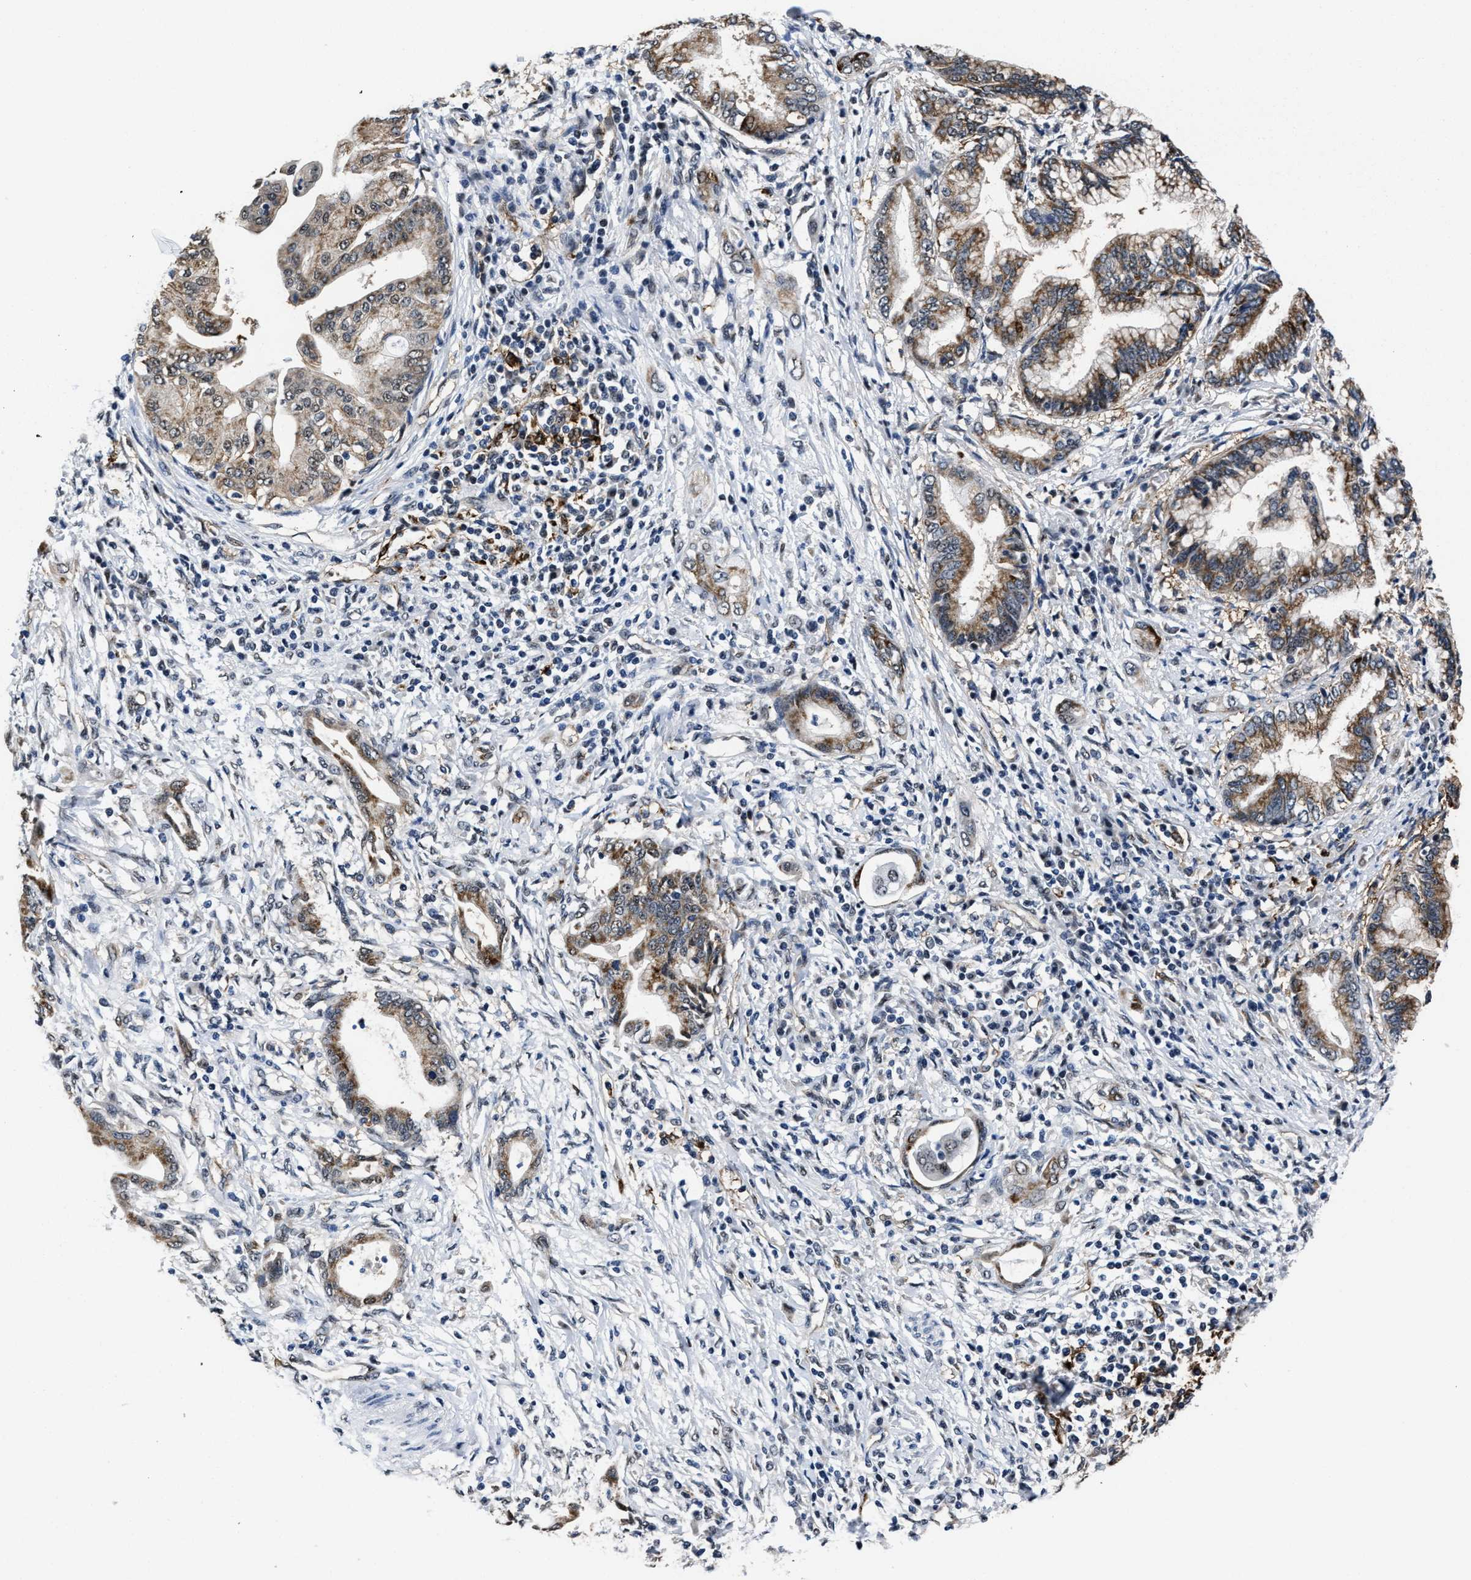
{"staining": {"intensity": "moderate", "quantity": ">75%", "location": "cytoplasmic/membranous"}, "tissue": "pancreatic cancer", "cell_type": "Tumor cells", "image_type": "cancer", "snomed": [{"axis": "morphology", "description": "Adenocarcinoma, NOS"}, {"axis": "topography", "description": "Pancreas"}], "caption": "This is an image of IHC staining of pancreatic cancer, which shows moderate positivity in the cytoplasmic/membranous of tumor cells.", "gene": "MARCKSL1", "patient": {"sex": "female", "age": 64}}